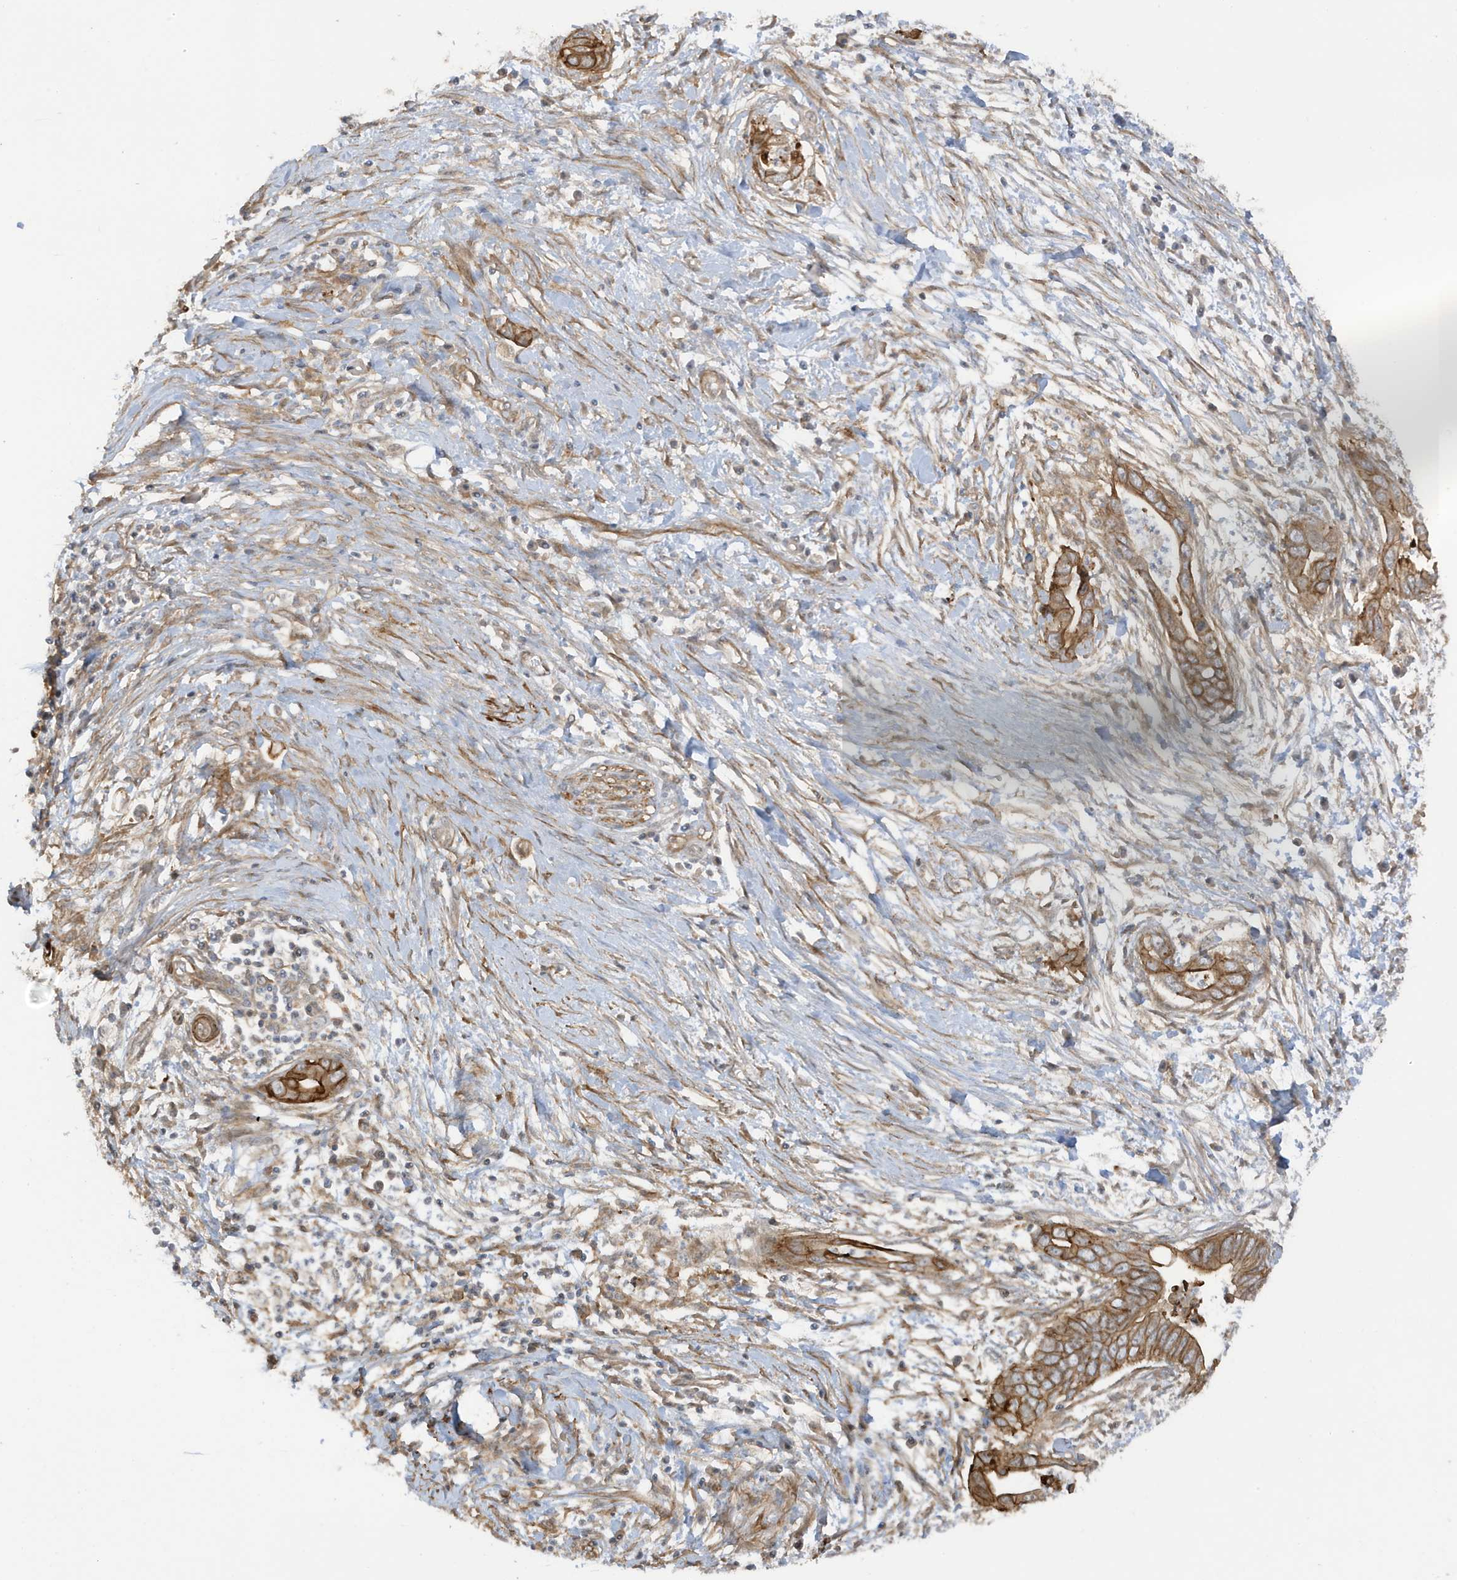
{"staining": {"intensity": "moderate", "quantity": ">75%", "location": "cytoplasmic/membranous"}, "tissue": "pancreatic cancer", "cell_type": "Tumor cells", "image_type": "cancer", "snomed": [{"axis": "morphology", "description": "Adenocarcinoma, NOS"}, {"axis": "topography", "description": "Pancreas"}], "caption": "DAB (3,3'-diaminobenzidine) immunohistochemical staining of human pancreatic adenocarcinoma exhibits moderate cytoplasmic/membranous protein expression in approximately >75% of tumor cells.", "gene": "CDC42EP3", "patient": {"sex": "male", "age": 75}}